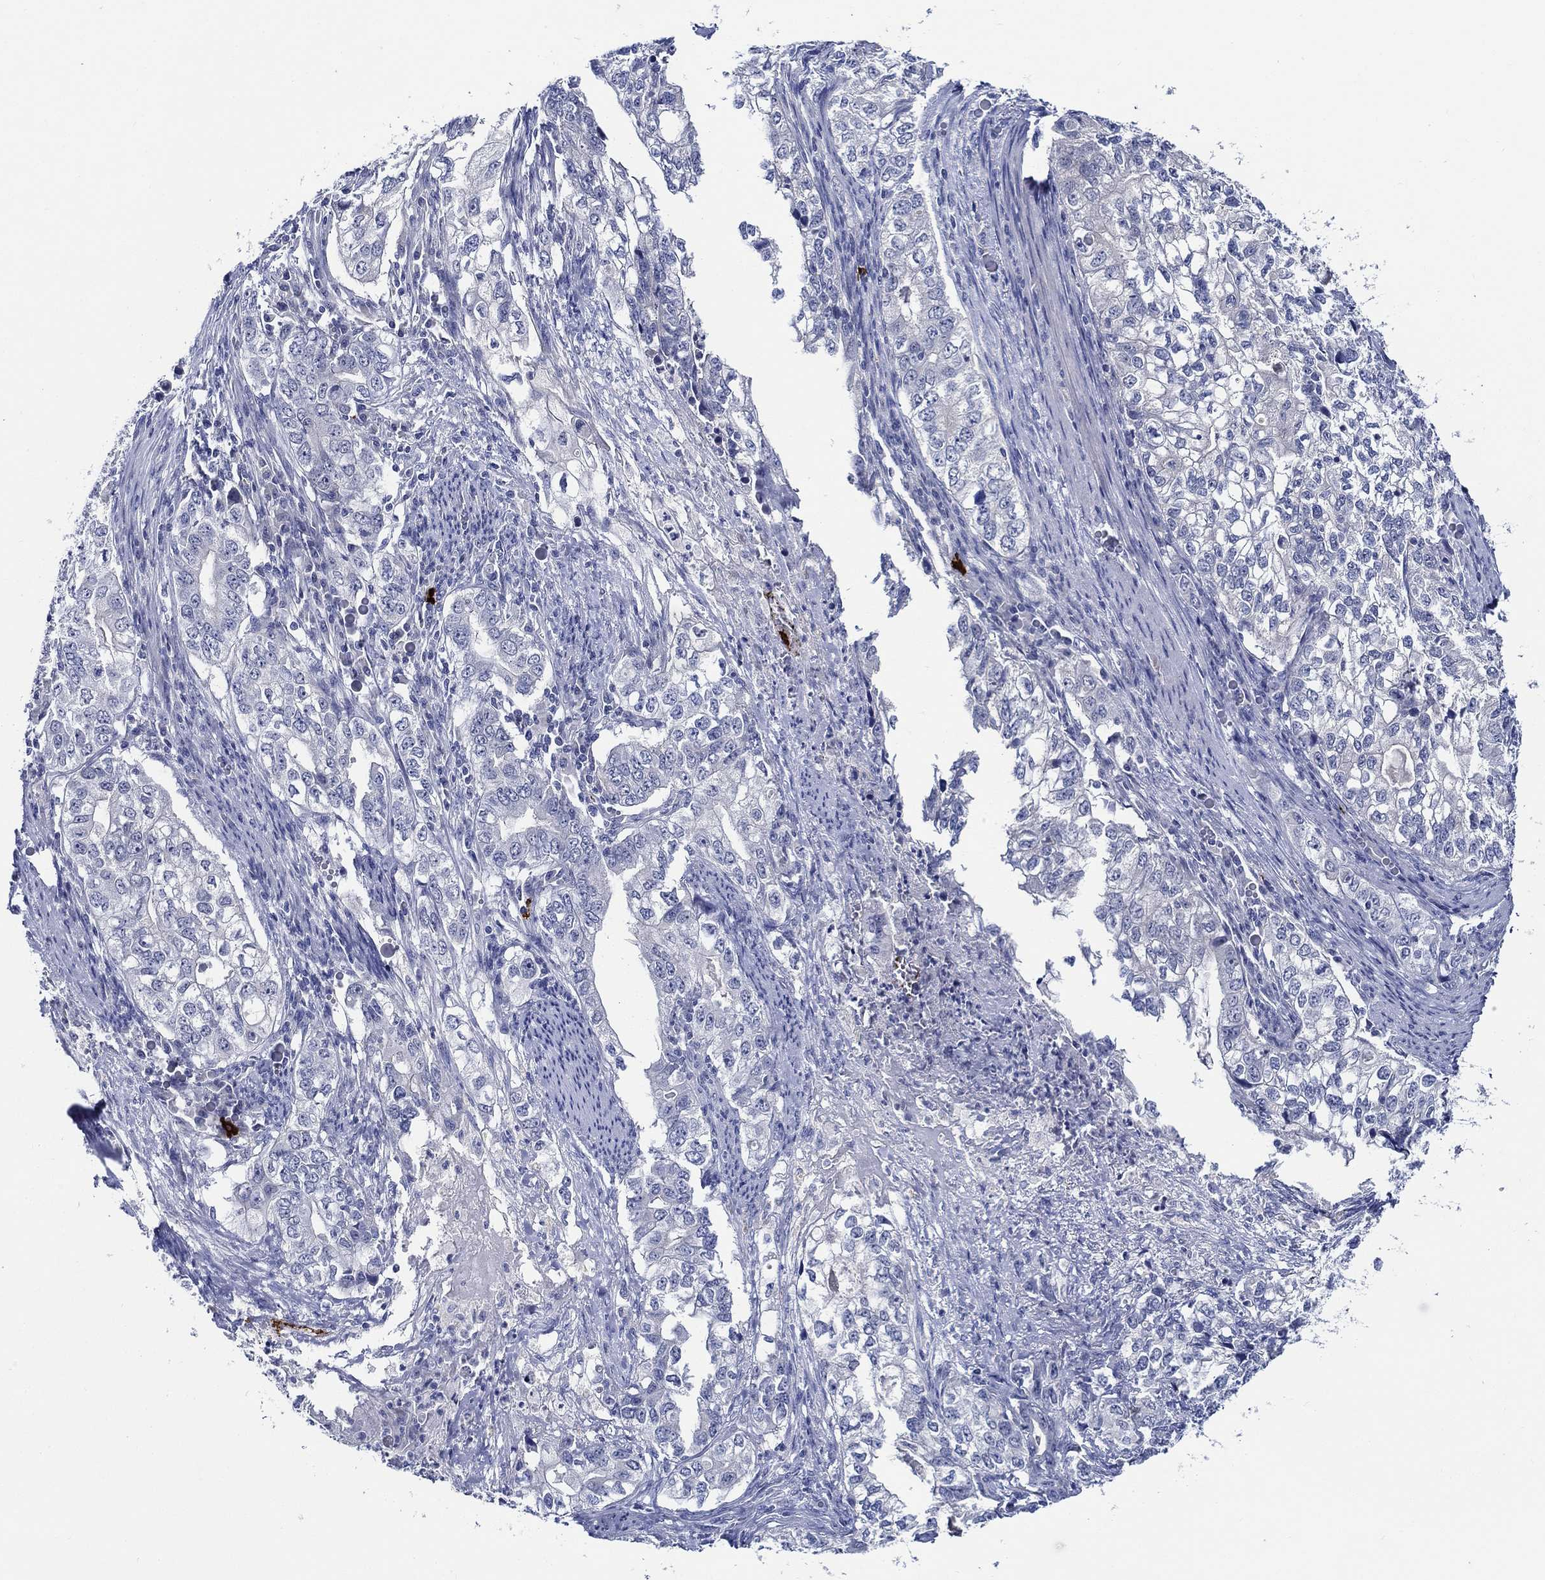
{"staining": {"intensity": "negative", "quantity": "none", "location": "none"}, "tissue": "stomach cancer", "cell_type": "Tumor cells", "image_type": "cancer", "snomed": [{"axis": "morphology", "description": "Adenocarcinoma, NOS"}, {"axis": "topography", "description": "Stomach, lower"}], "caption": "Adenocarcinoma (stomach) stained for a protein using immunohistochemistry (IHC) demonstrates no expression tumor cells.", "gene": "ALOX12", "patient": {"sex": "female", "age": 72}}